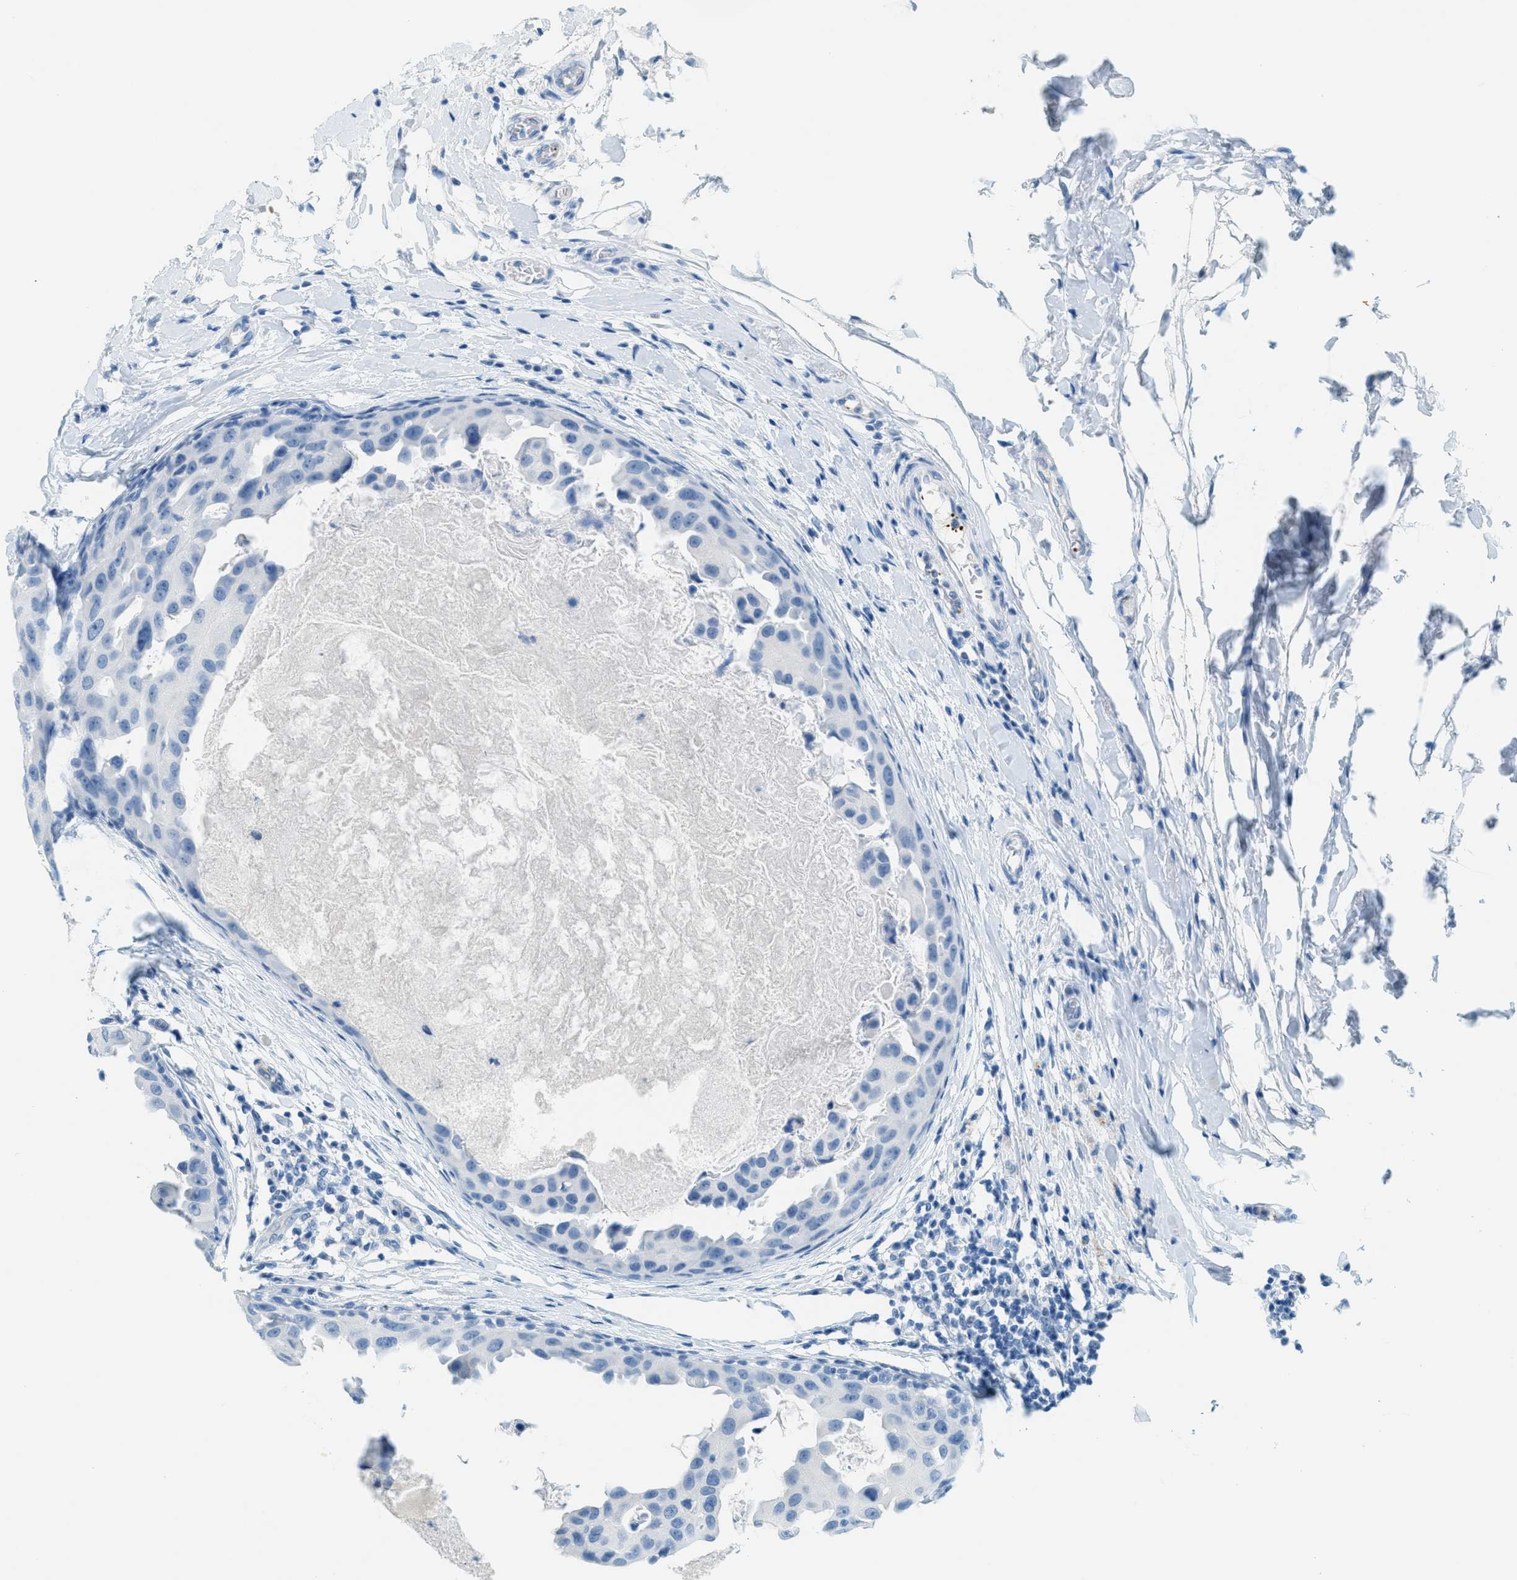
{"staining": {"intensity": "negative", "quantity": "none", "location": "none"}, "tissue": "breast cancer", "cell_type": "Tumor cells", "image_type": "cancer", "snomed": [{"axis": "morphology", "description": "Duct carcinoma"}, {"axis": "topography", "description": "Breast"}], "caption": "Protein analysis of breast infiltrating ductal carcinoma shows no significant staining in tumor cells. (Brightfield microscopy of DAB immunohistochemistry at high magnification).", "gene": "PPBP", "patient": {"sex": "female", "age": 27}}